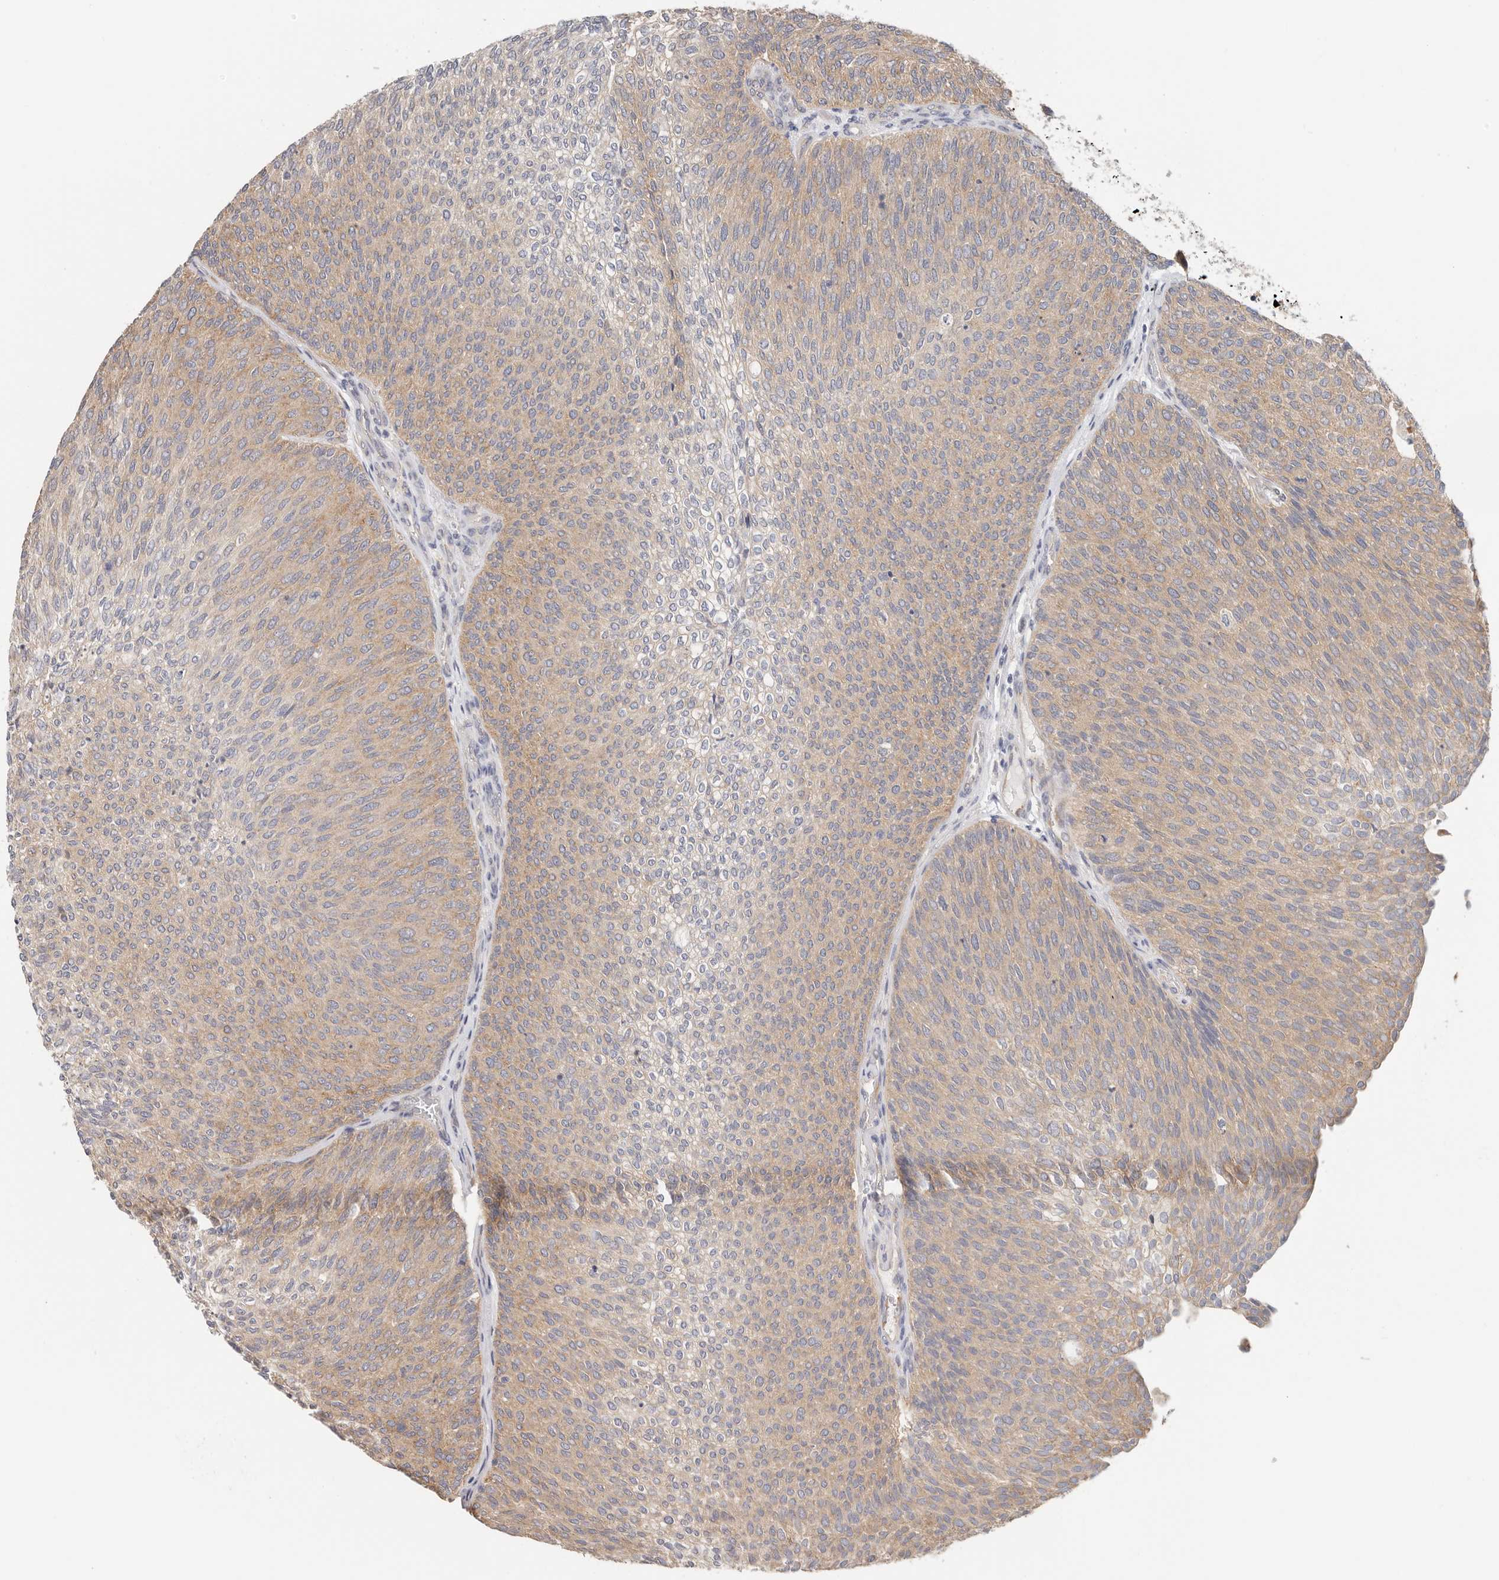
{"staining": {"intensity": "moderate", "quantity": "25%-75%", "location": "cytoplasmic/membranous"}, "tissue": "urothelial cancer", "cell_type": "Tumor cells", "image_type": "cancer", "snomed": [{"axis": "morphology", "description": "Urothelial carcinoma, Low grade"}, {"axis": "topography", "description": "Urinary bladder"}], "caption": "IHC staining of urothelial carcinoma (low-grade), which demonstrates medium levels of moderate cytoplasmic/membranous positivity in about 25%-75% of tumor cells indicating moderate cytoplasmic/membranous protein expression. The staining was performed using DAB (brown) for protein detection and nuclei were counterstained in hematoxylin (blue).", "gene": "AFDN", "patient": {"sex": "female", "age": 79}}